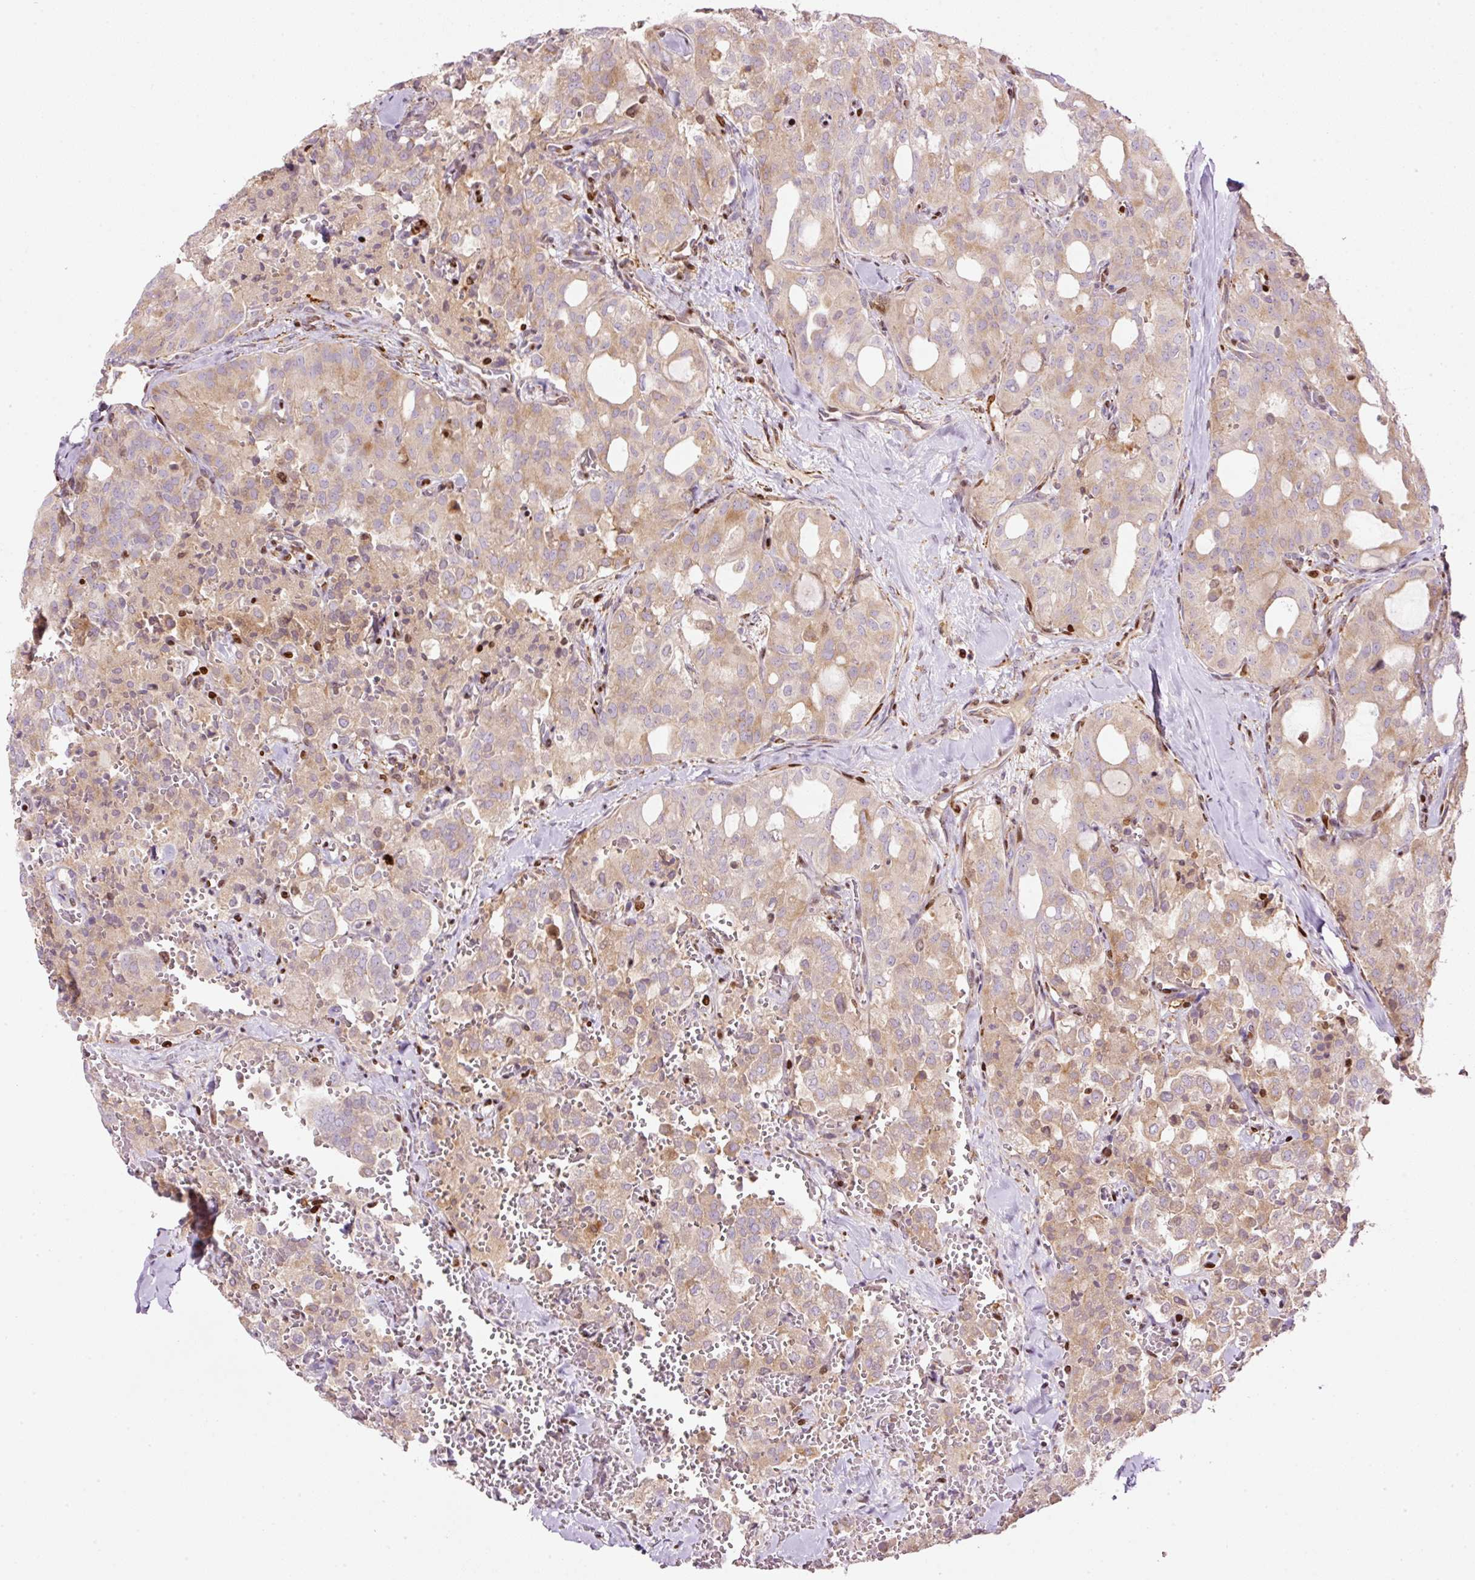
{"staining": {"intensity": "weak", "quantity": ">75%", "location": "cytoplasmic/membranous"}, "tissue": "thyroid cancer", "cell_type": "Tumor cells", "image_type": "cancer", "snomed": [{"axis": "morphology", "description": "Follicular adenoma carcinoma, NOS"}, {"axis": "topography", "description": "Thyroid gland"}], "caption": "Immunohistochemical staining of human thyroid follicular adenoma carcinoma reveals weak cytoplasmic/membranous protein expression in approximately >75% of tumor cells.", "gene": "TMEM8B", "patient": {"sex": "male", "age": 75}}